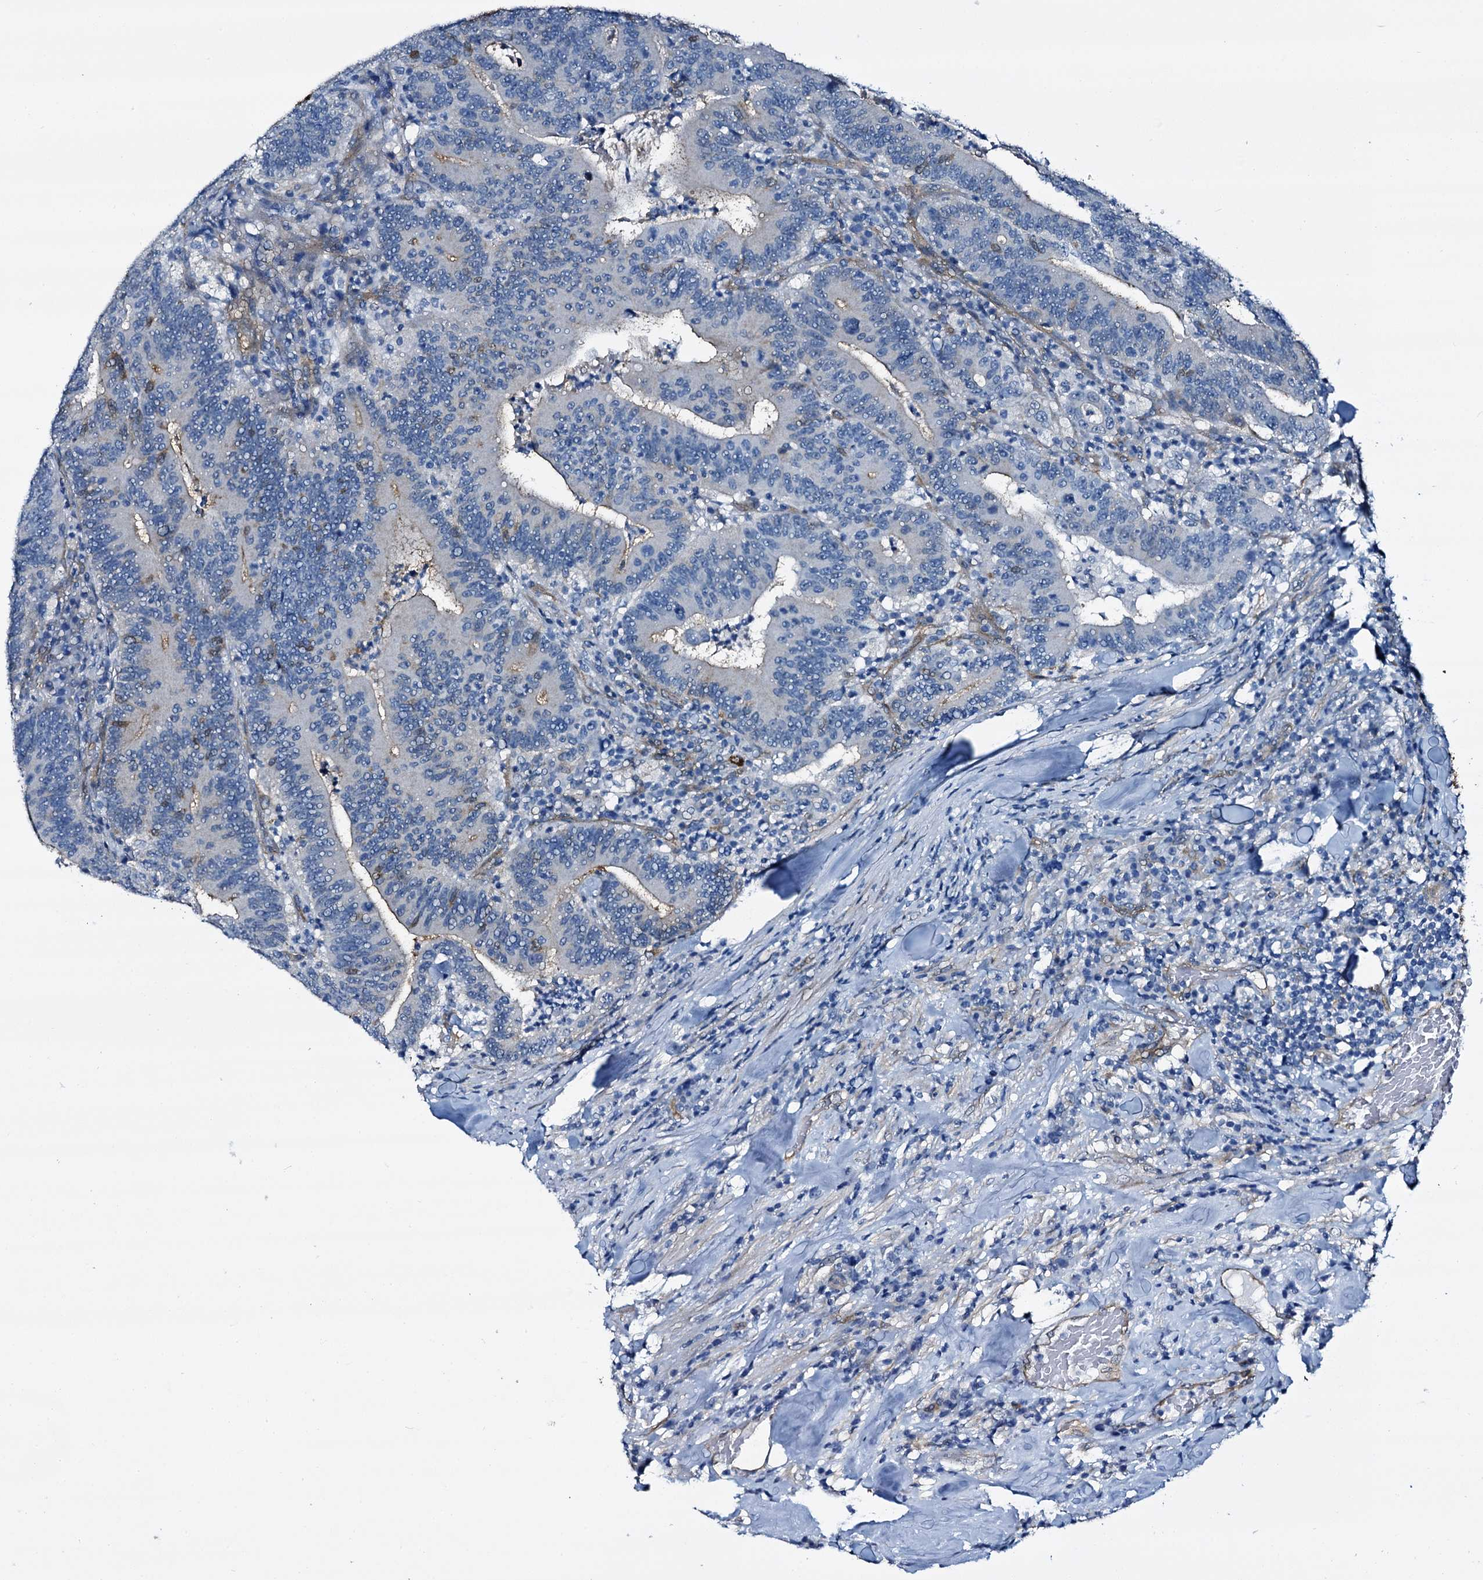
{"staining": {"intensity": "negative", "quantity": "none", "location": "none"}, "tissue": "colorectal cancer", "cell_type": "Tumor cells", "image_type": "cancer", "snomed": [{"axis": "morphology", "description": "Adenocarcinoma, NOS"}, {"axis": "topography", "description": "Colon"}], "caption": "Immunohistochemistry micrograph of neoplastic tissue: adenocarcinoma (colorectal) stained with DAB (3,3'-diaminobenzidine) demonstrates no significant protein positivity in tumor cells.", "gene": "STXBP1", "patient": {"sex": "female", "age": 66}}